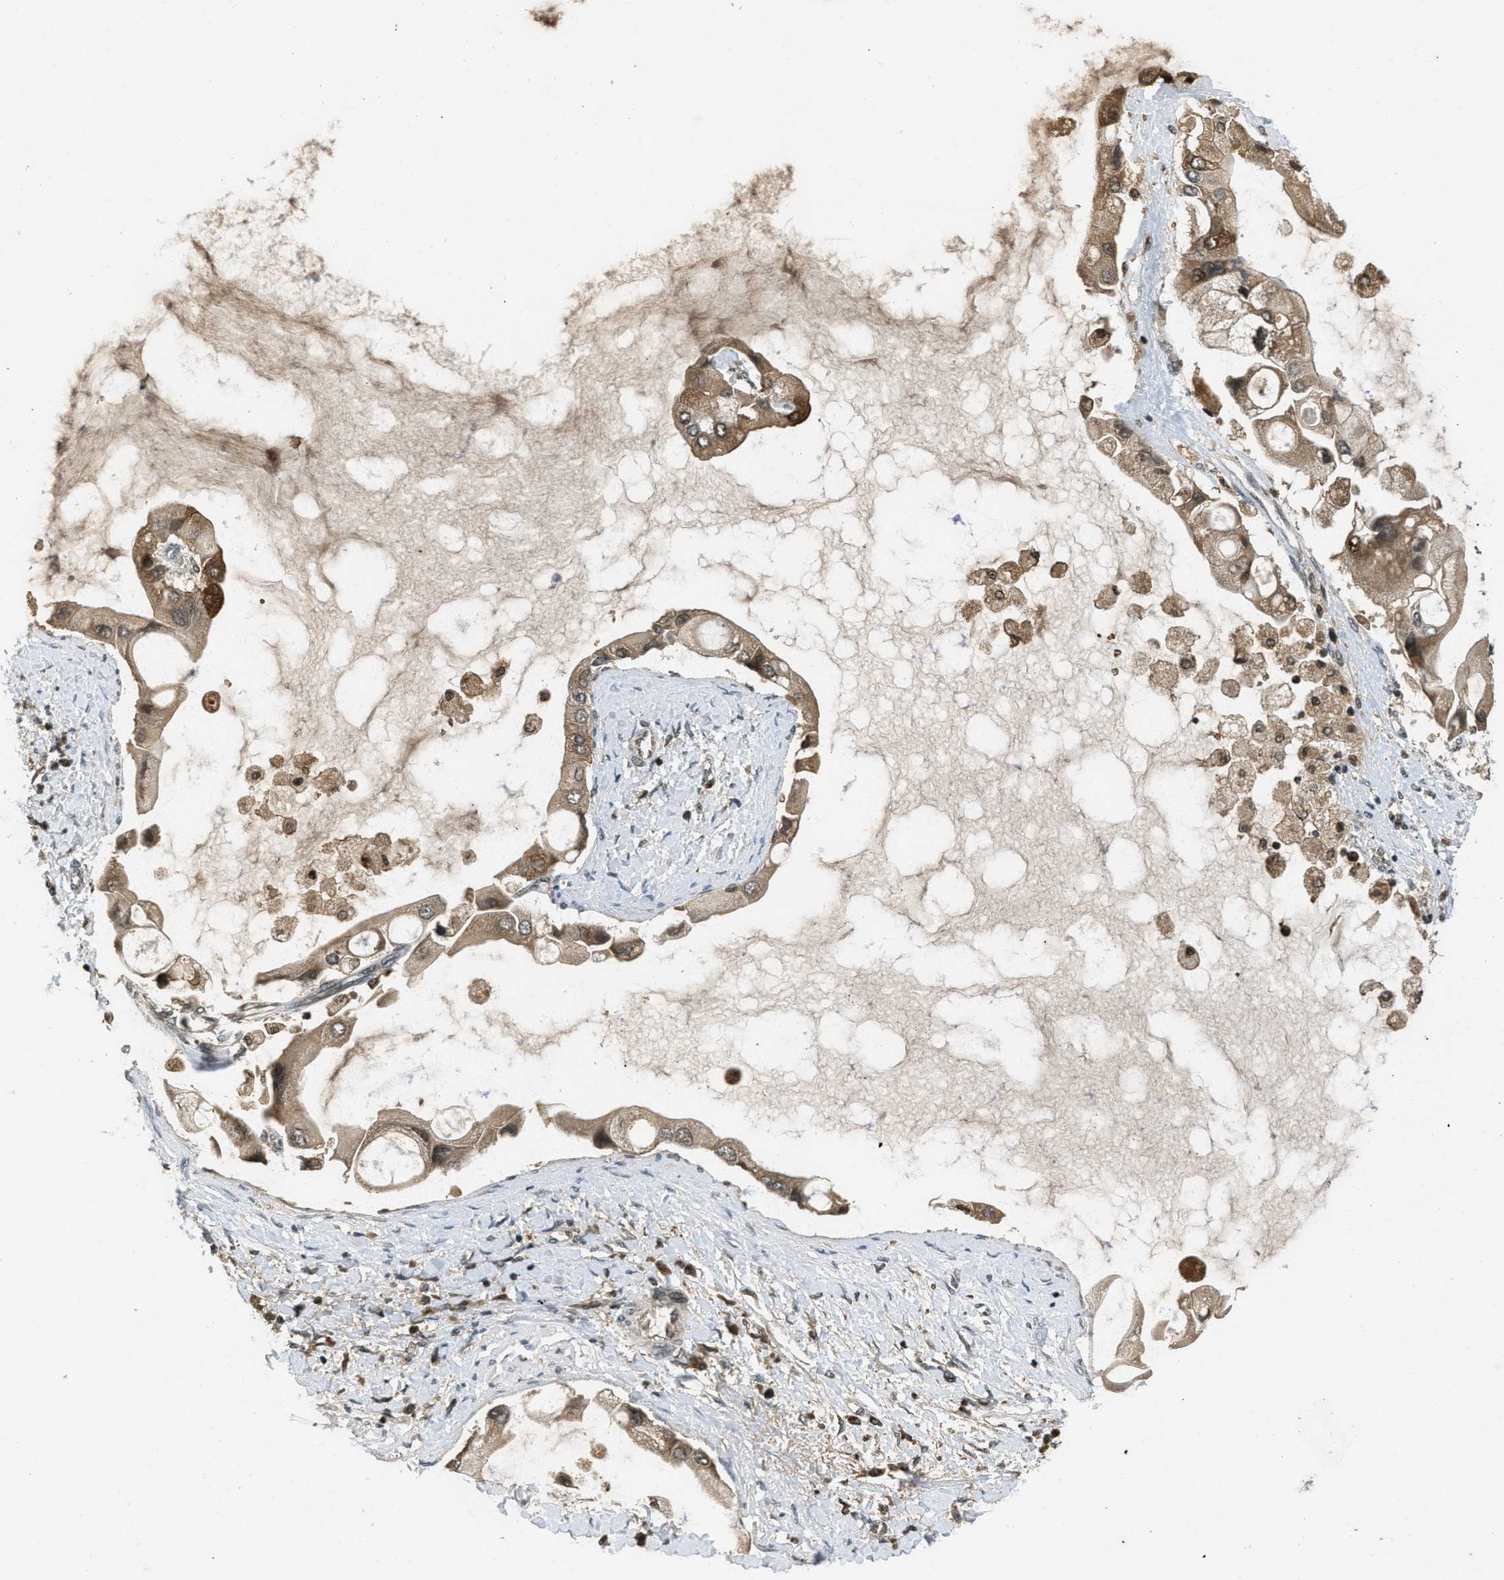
{"staining": {"intensity": "moderate", "quantity": ">75%", "location": "cytoplasmic/membranous"}, "tissue": "liver cancer", "cell_type": "Tumor cells", "image_type": "cancer", "snomed": [{"axis": "morphology", "description": "Cholangiocarcinoma"}, {"axis": "topography", "description": "Liver"}], "caption": "IHC (DAB (3,3'-diaminobenzidine)) staining of liver cholangiocarcinoma demonstrates moderate cytoplasmic/membranous protein positivity in approximately >75% of tumor cells.", "gene": "ATG7", "patient": {"sex": "male", "age": 50}}